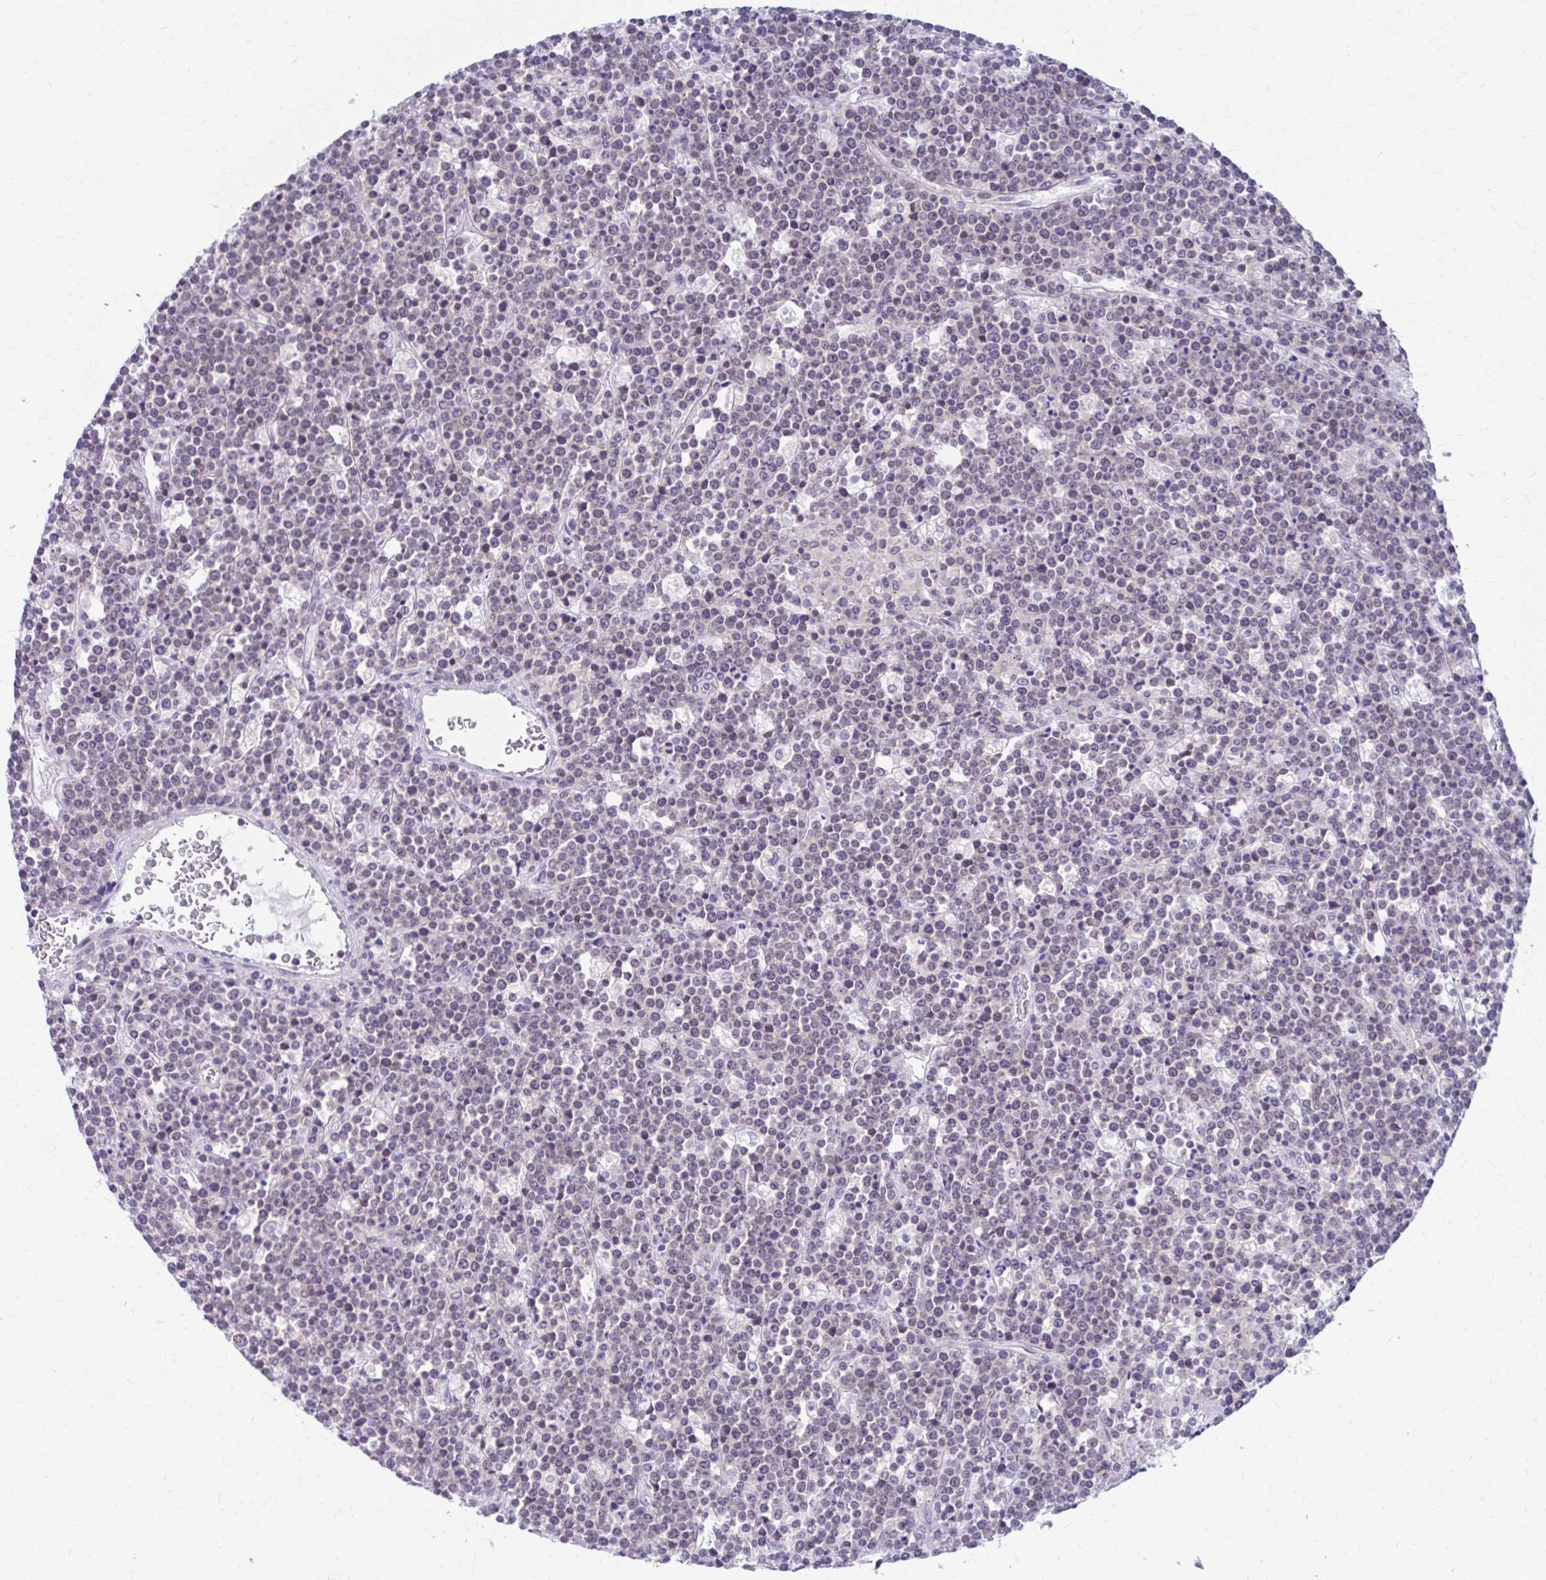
{"staining": {"intensity": "weak", "quantity": "<25%", "location": "nuclear"}, "tissue": "lymphoma", "cell_type": "Tumor cells", "image_type": "cancer", "snomed": [{"axis": "morphology", "description": "Malignant lymphoma, non-Hodgkin's type, High grade"}, {"axis": "topography", "description": "Ovary"}], "caption": "Immunohistochemical staining of human lymphoma shows no significant expression in tumor cells.", "gene": "RADIL", "patient": {"sex": "female", "age": 56}}